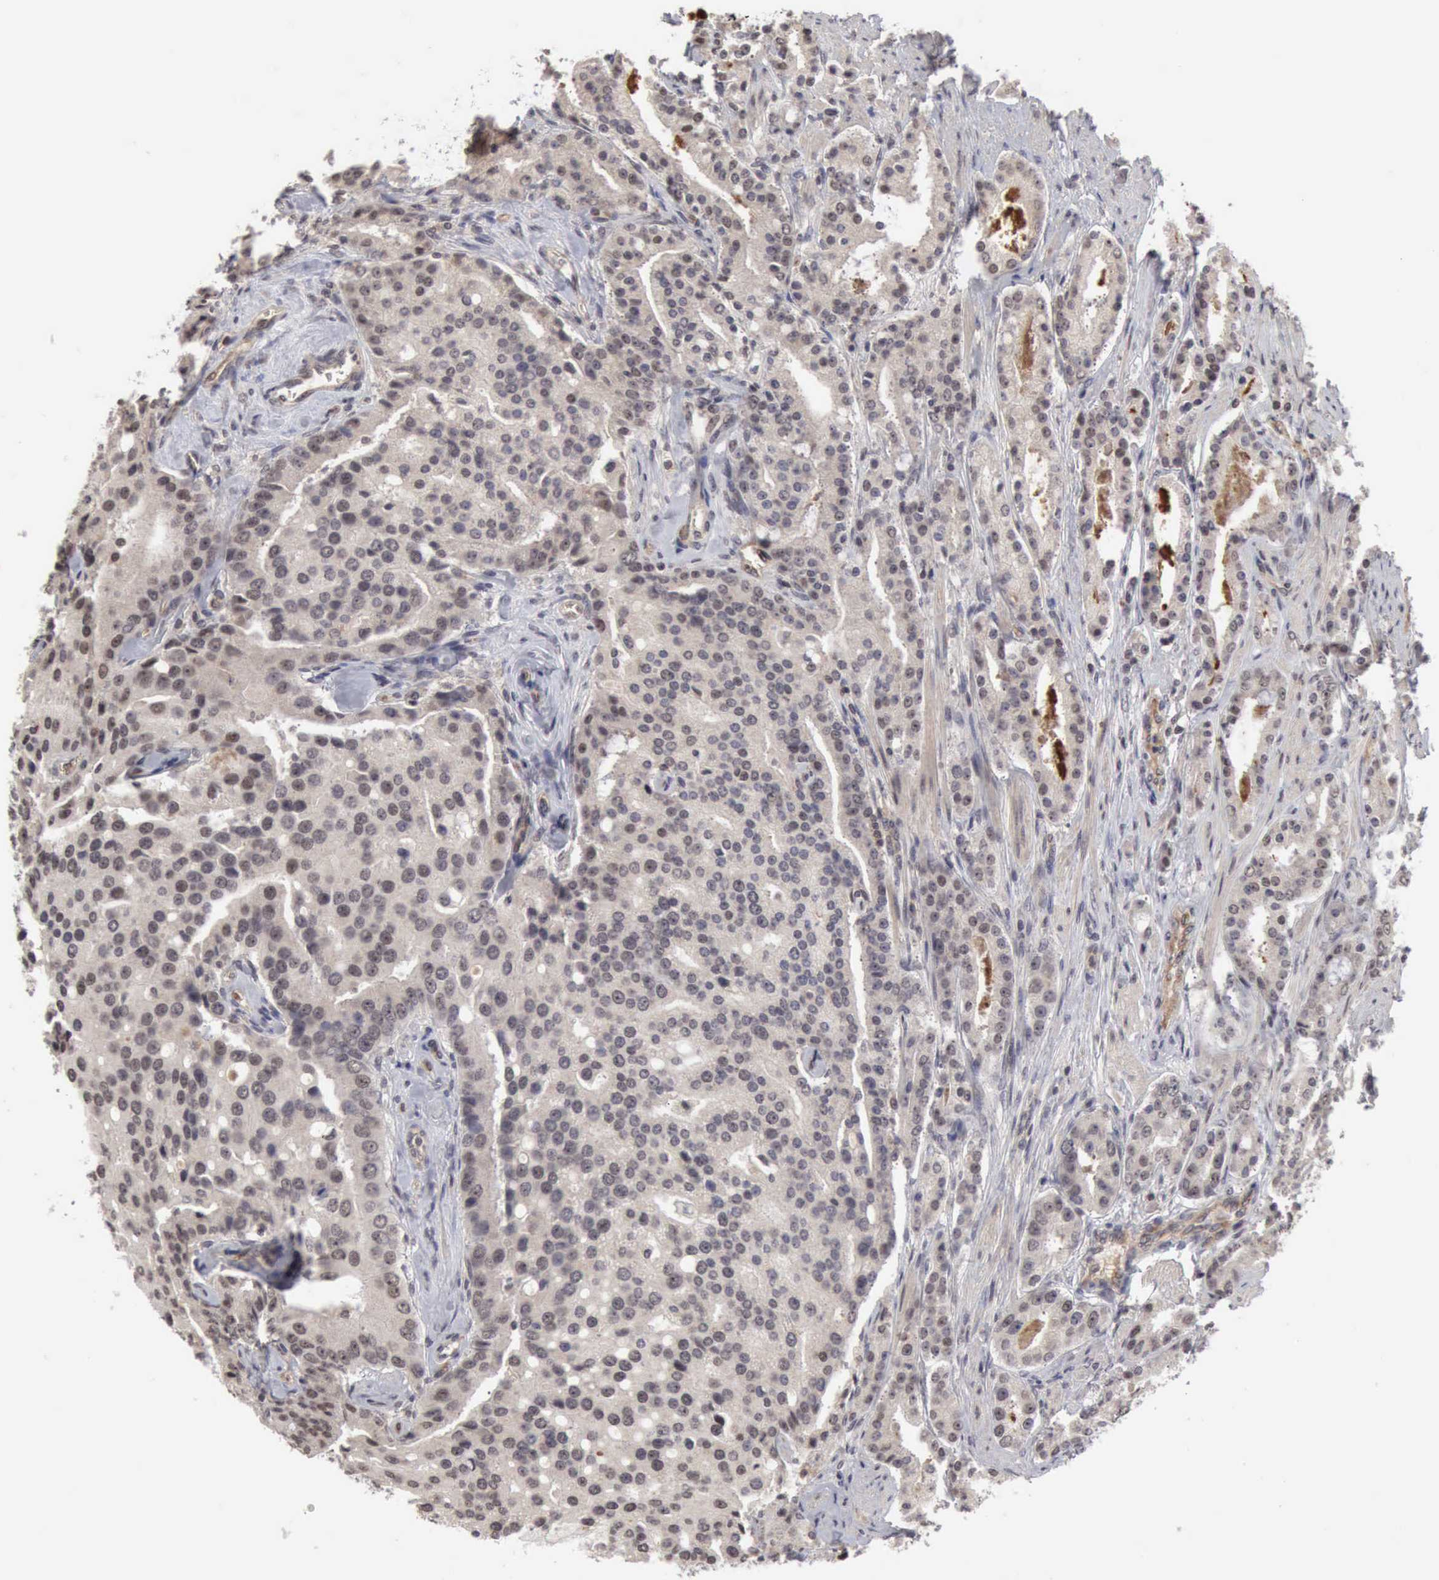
{"staining": {"intensity": "weak", "quantity": ">75%", "location": "cytoplasmic/membranous,nuclear"}, "tissue": "prostate cancer", "cell_type": "Tumor cells", "image_type": "cancer", "snomed": [{"axis": "morphology", "description": "Adenocarcinoma, Medium grade"}, {"axis": "topography", "description": "Prostate"}], "caption": "A photomicrograph of human prostate cancer (adenocarcinoma (medium-grade)) stained for a protein displays weak cytoplasmic/membranous and nuclear brown staining in tumor cells.", "gene": "CDKN2A", "patient": {"sex": "male", "age": 72}}